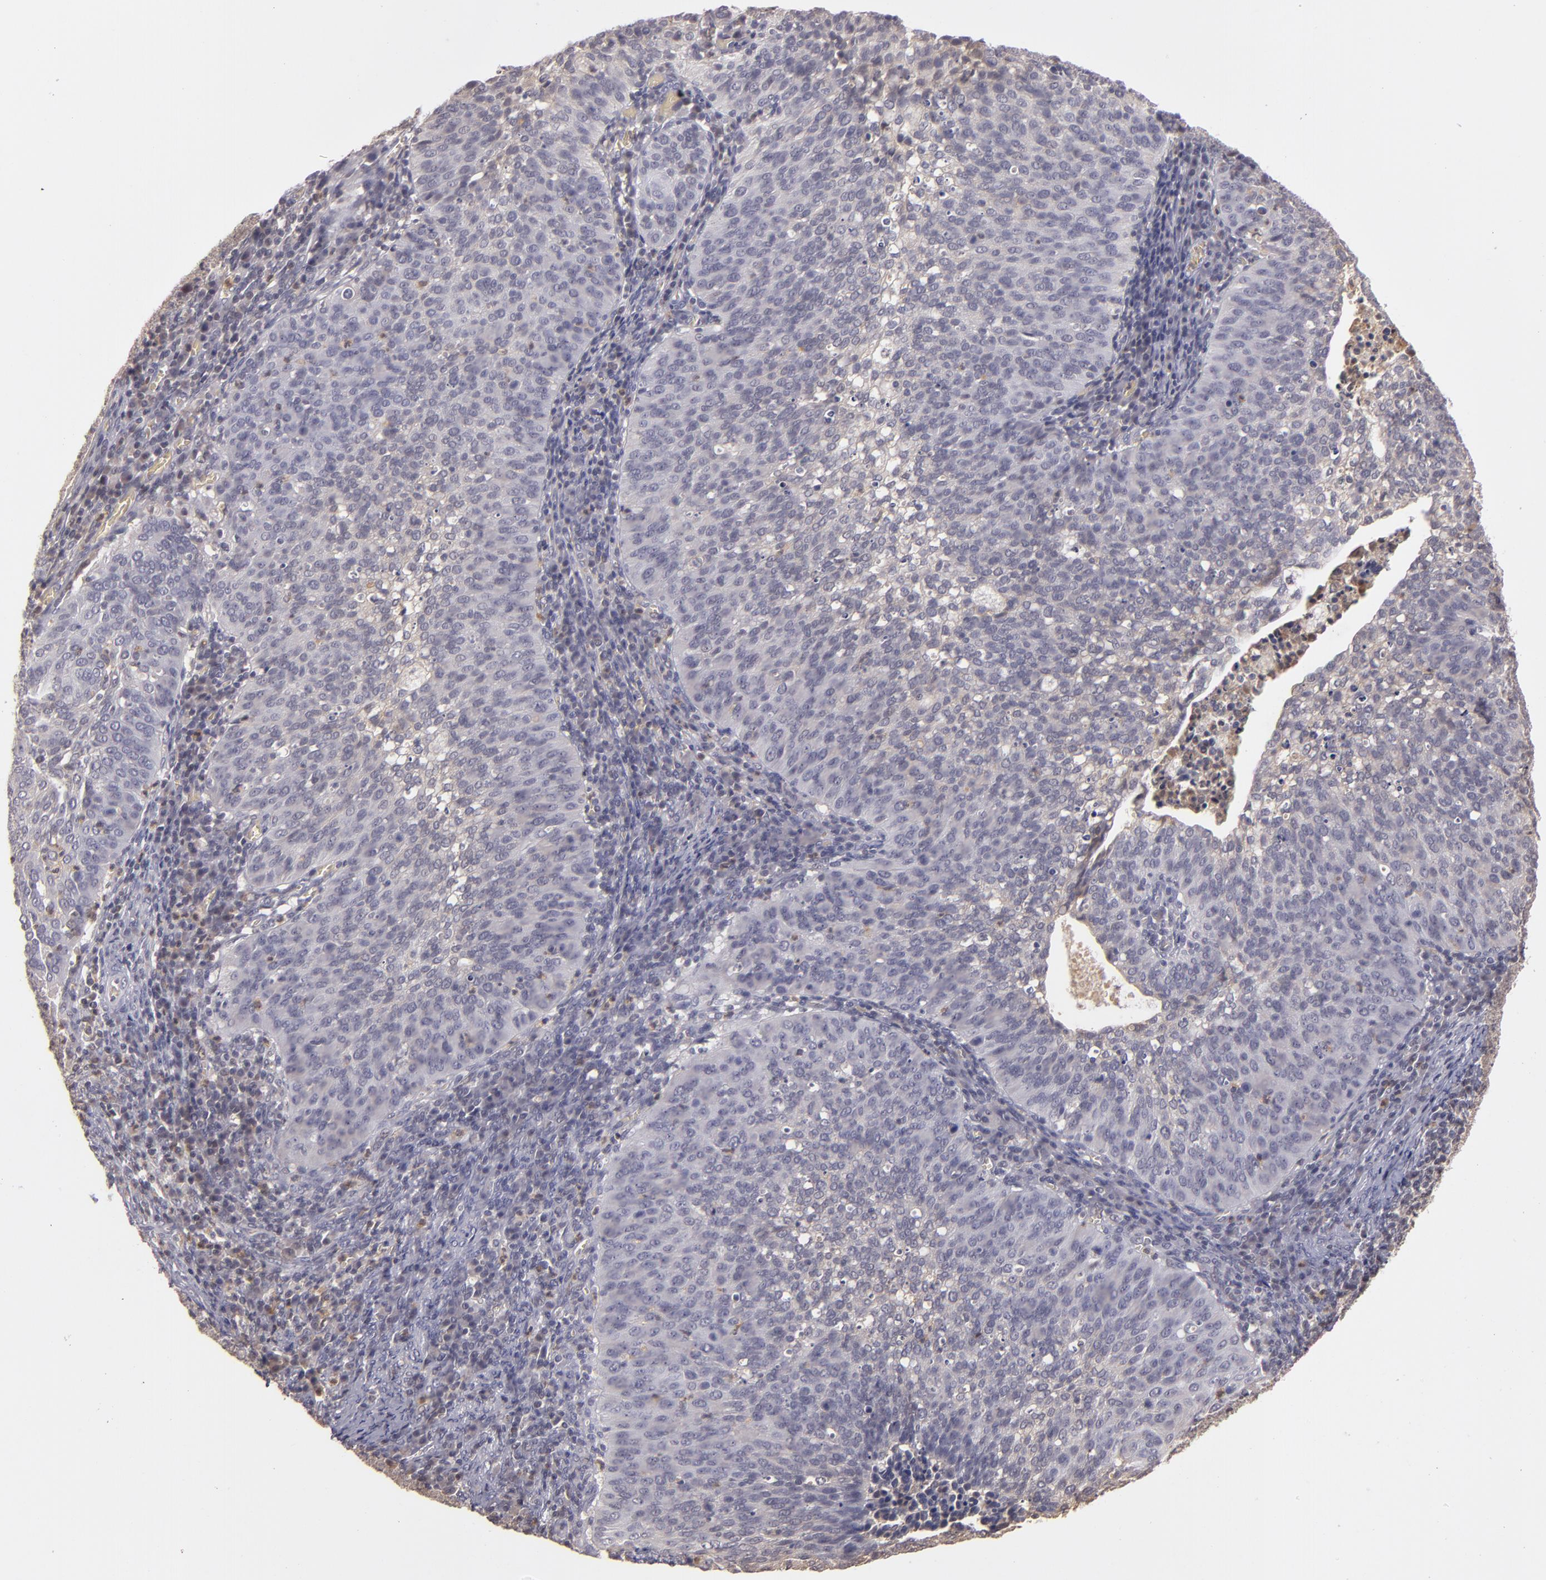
{"staining": {"intensity": "weak", "quantity": "25%-75%", "location": "cytoplasmic/membranous"}, "tissue": "cervical cancer", "cell_type": "Tumor cells", "image_type": "cancer", "snomed": [{"axis": "morphology", "description": "Squamous cell carcinoma, NOS"}, {"axis": "topography", "description": "Cervix"}], "caption": "This photomicrograph displays cervical cancer stained with immunohistochemistry to label a protein in brown. The cytoplasmic/membranous of tumor cells show weak positivity for the protein. Nuclei are counter-stained blue.", "gene": "LRG1", "patient": {"sex": "female", "age": 39}}